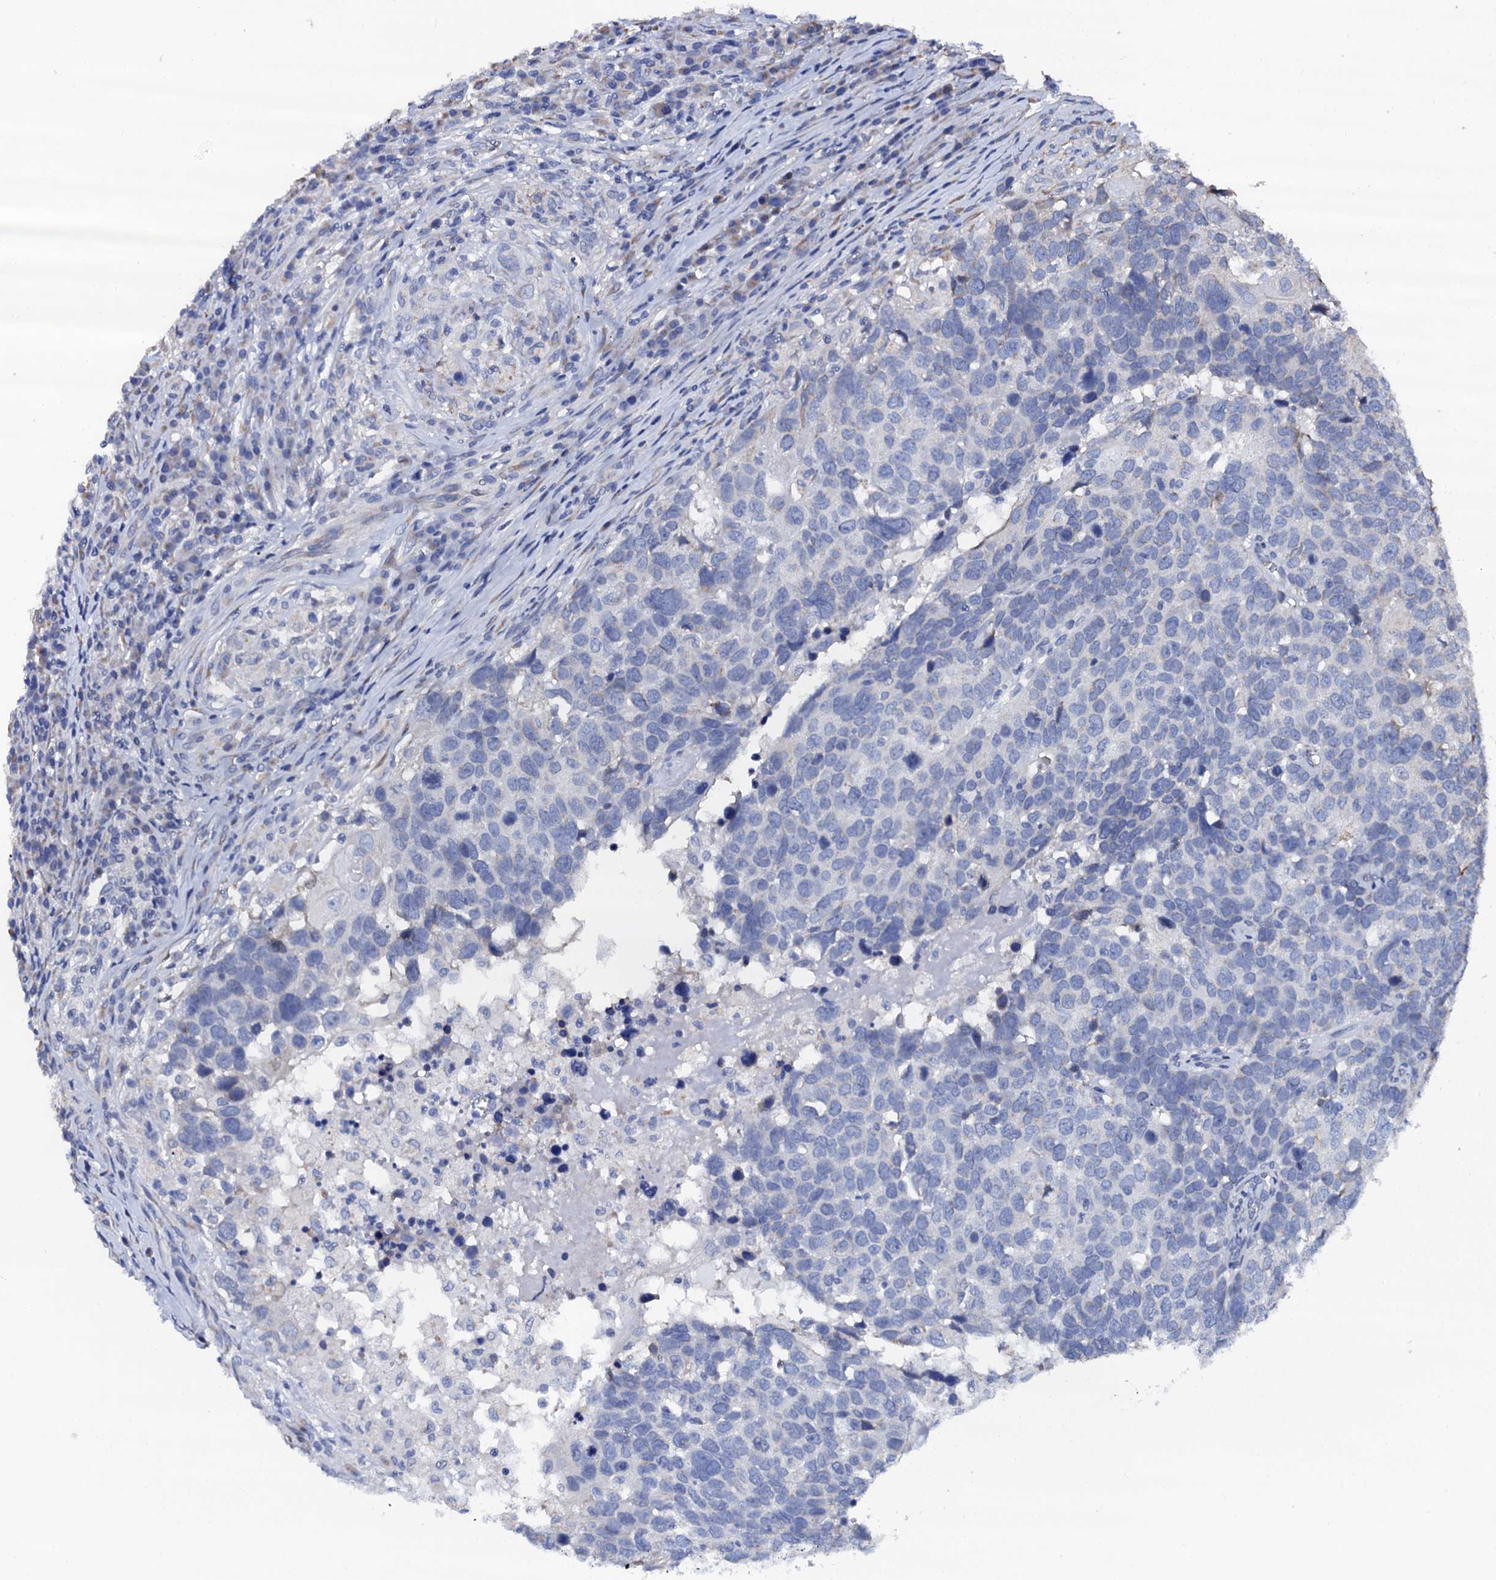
{"staining": {"intensity": "negative", "quantity": "none", "location": "none"}, "tissue": "head and neck cancer", "cell_type": "Tumor cells", "image_type": "cancer", "snomed": [{"axis": "morphology", "description": "Squamous cell carcinoma, NOS"}, {"axis": "topography", "description": "Head-Neck"}], "caption": "A high-resolution image shows immunohistochemistry (IHC) staining of head and neck cancer (squamous cell carcinoma), which reveals no significant staining in tumor cells.", "gene": "AKAP3", "patient": {"sex": "male", "age": 66}}